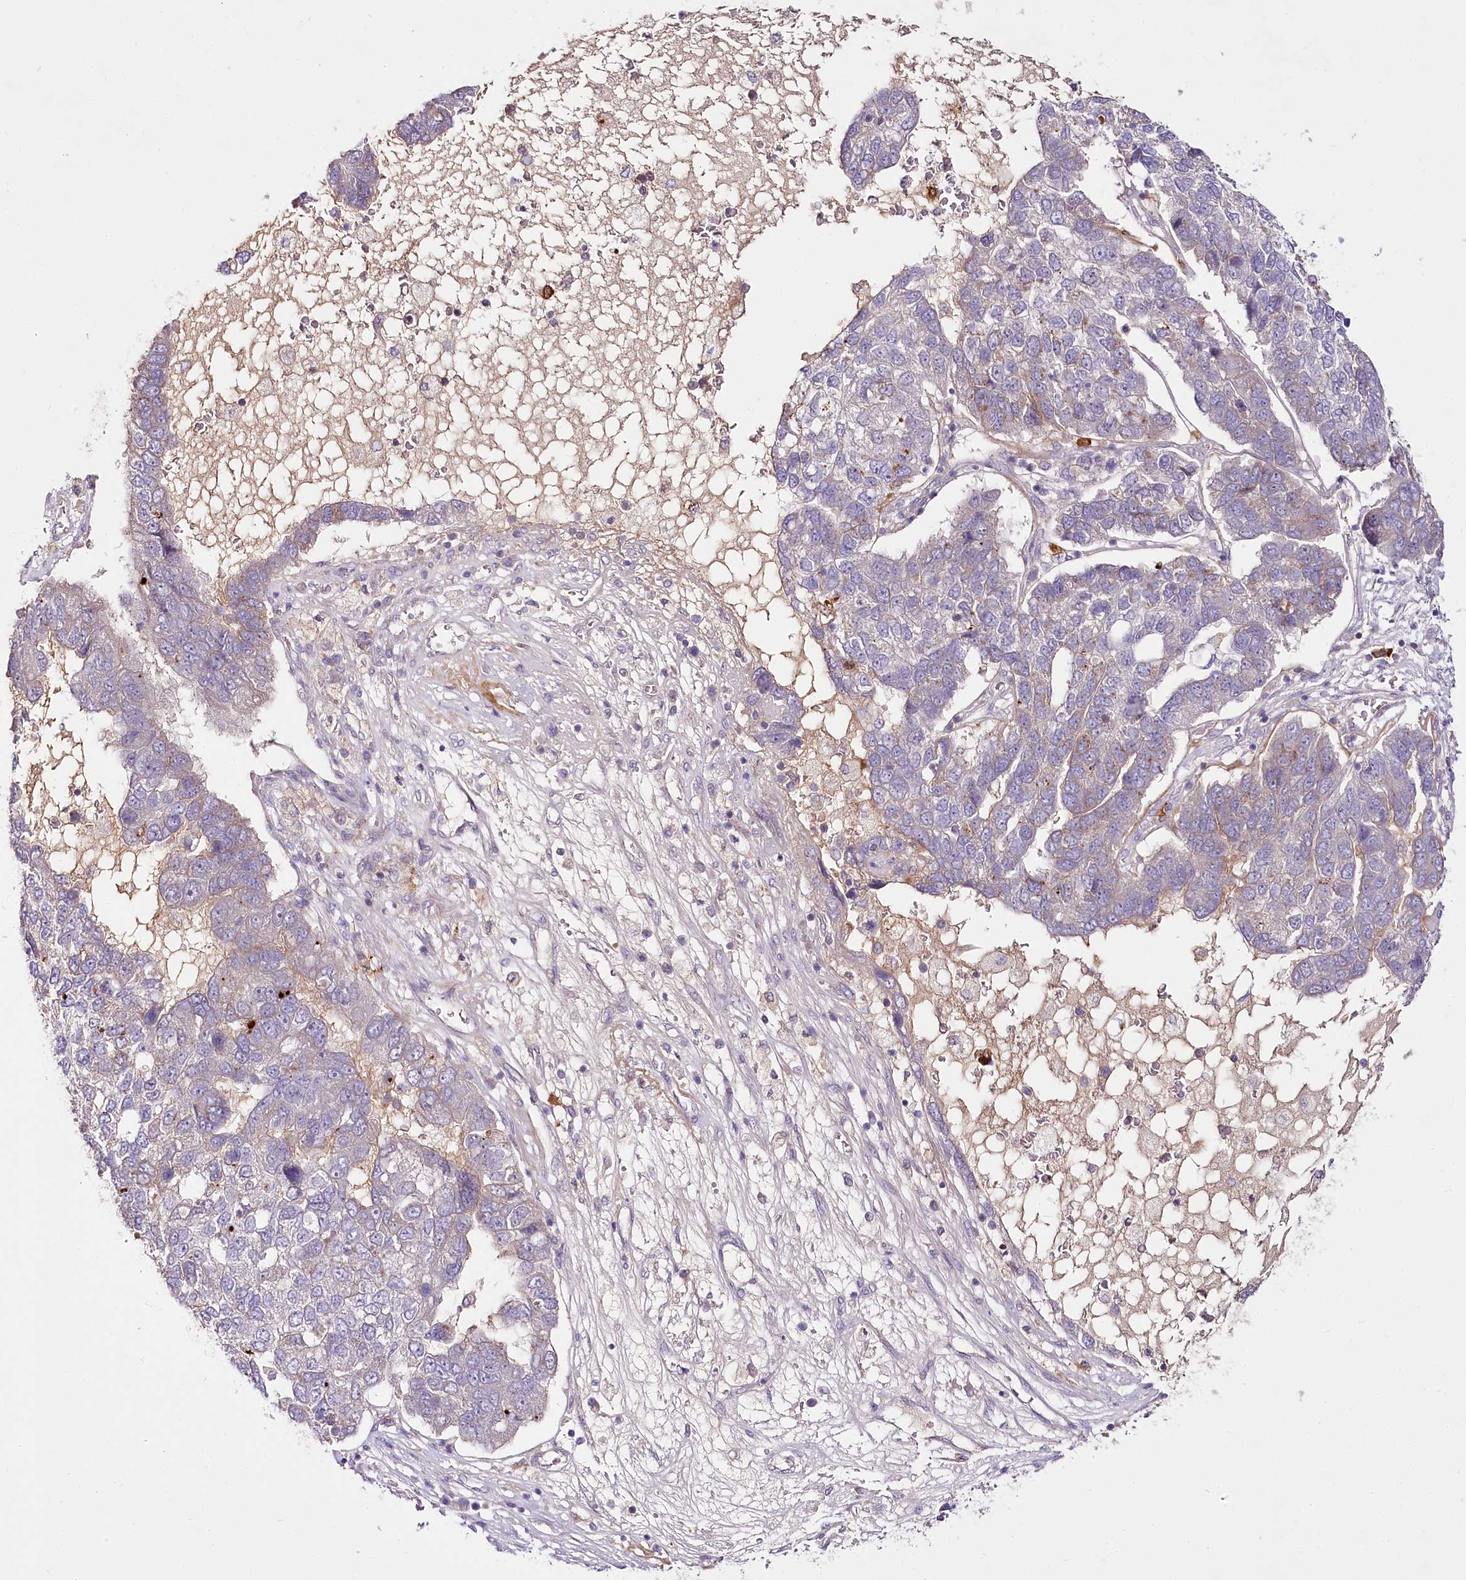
{"staining": {"intensity": "negative", "quantity": "none", "location": "none"}, "tissue": "pancreatic cancer", "cell_type": "Tumor cells", "image_type": "cancer", "snomed": [{"axis": "morphology", "description": "Adenocarcinoma, NOS"}, {"axis": "topography", "description": "Pancreas"}], "caption": "IHC image of neoplastic tissue: human pancreatic cancer stained with DAB (3,3'-diaminobenzidine) shows no significant protein expression in tumor cells.", "gene": "VWA5A", "patient": {"sex": "female", "age": 61}}